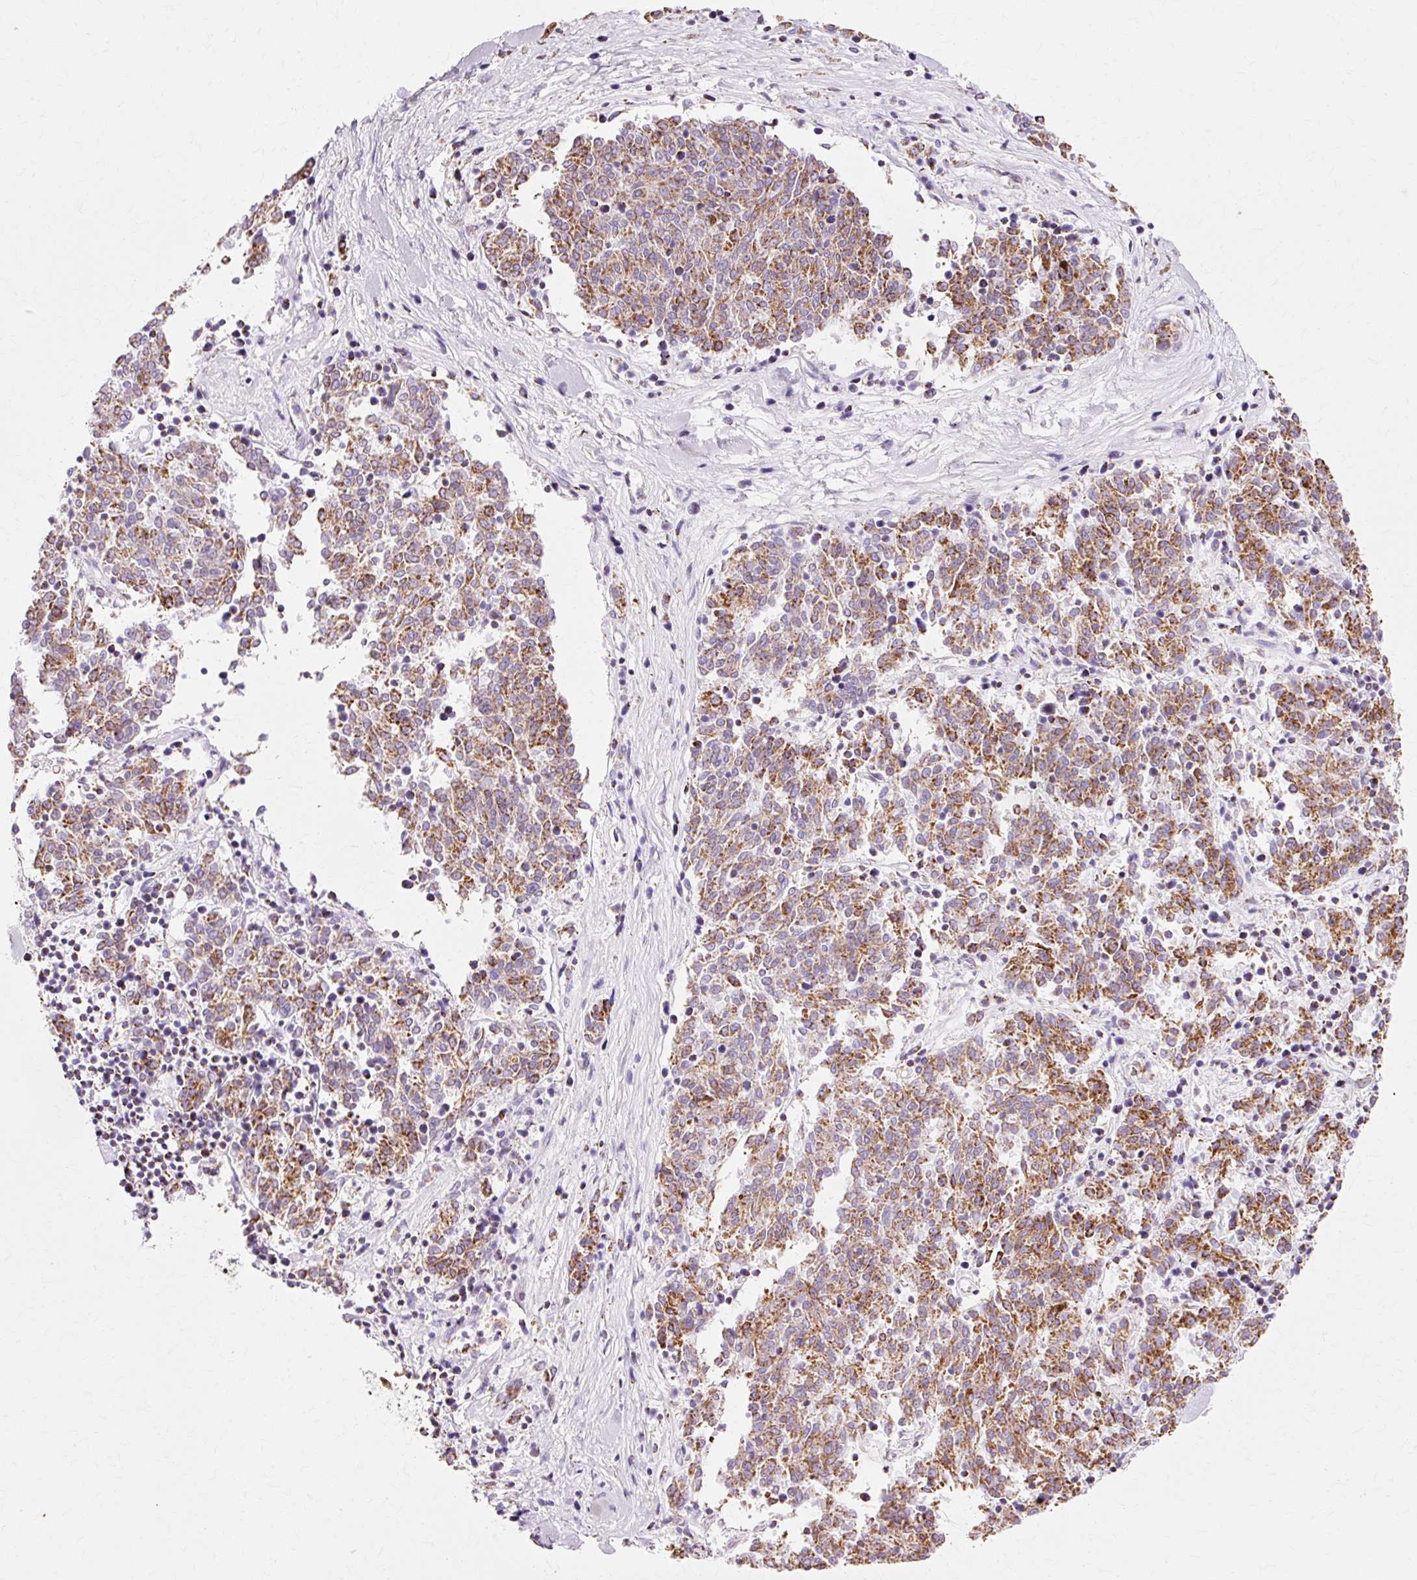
{"staining": {"intensity": "strong", "quantity": ">75%", "location": "cytoplasmic/membranous"}, "tissue": "melanoma", "cell_type": "Tumor cells", "image_type": "cancer", "snomed": [{"axis": "morphology", "description": "Malignant melanoma, NOS"}, {"axis": "topography", "description": "Skin"}], "caption": "Immunohistochemical staining of human malignant melanoma displays strong cytoplasmic/membranous protein staining in about >75% of tumor cells. (DAB (3,3'-diaminobenzidine) = brown stain, brightfield microscopy at high magnification).", "gene": "ATP5PO", "patient": {"sex": "female", "age": 72}}